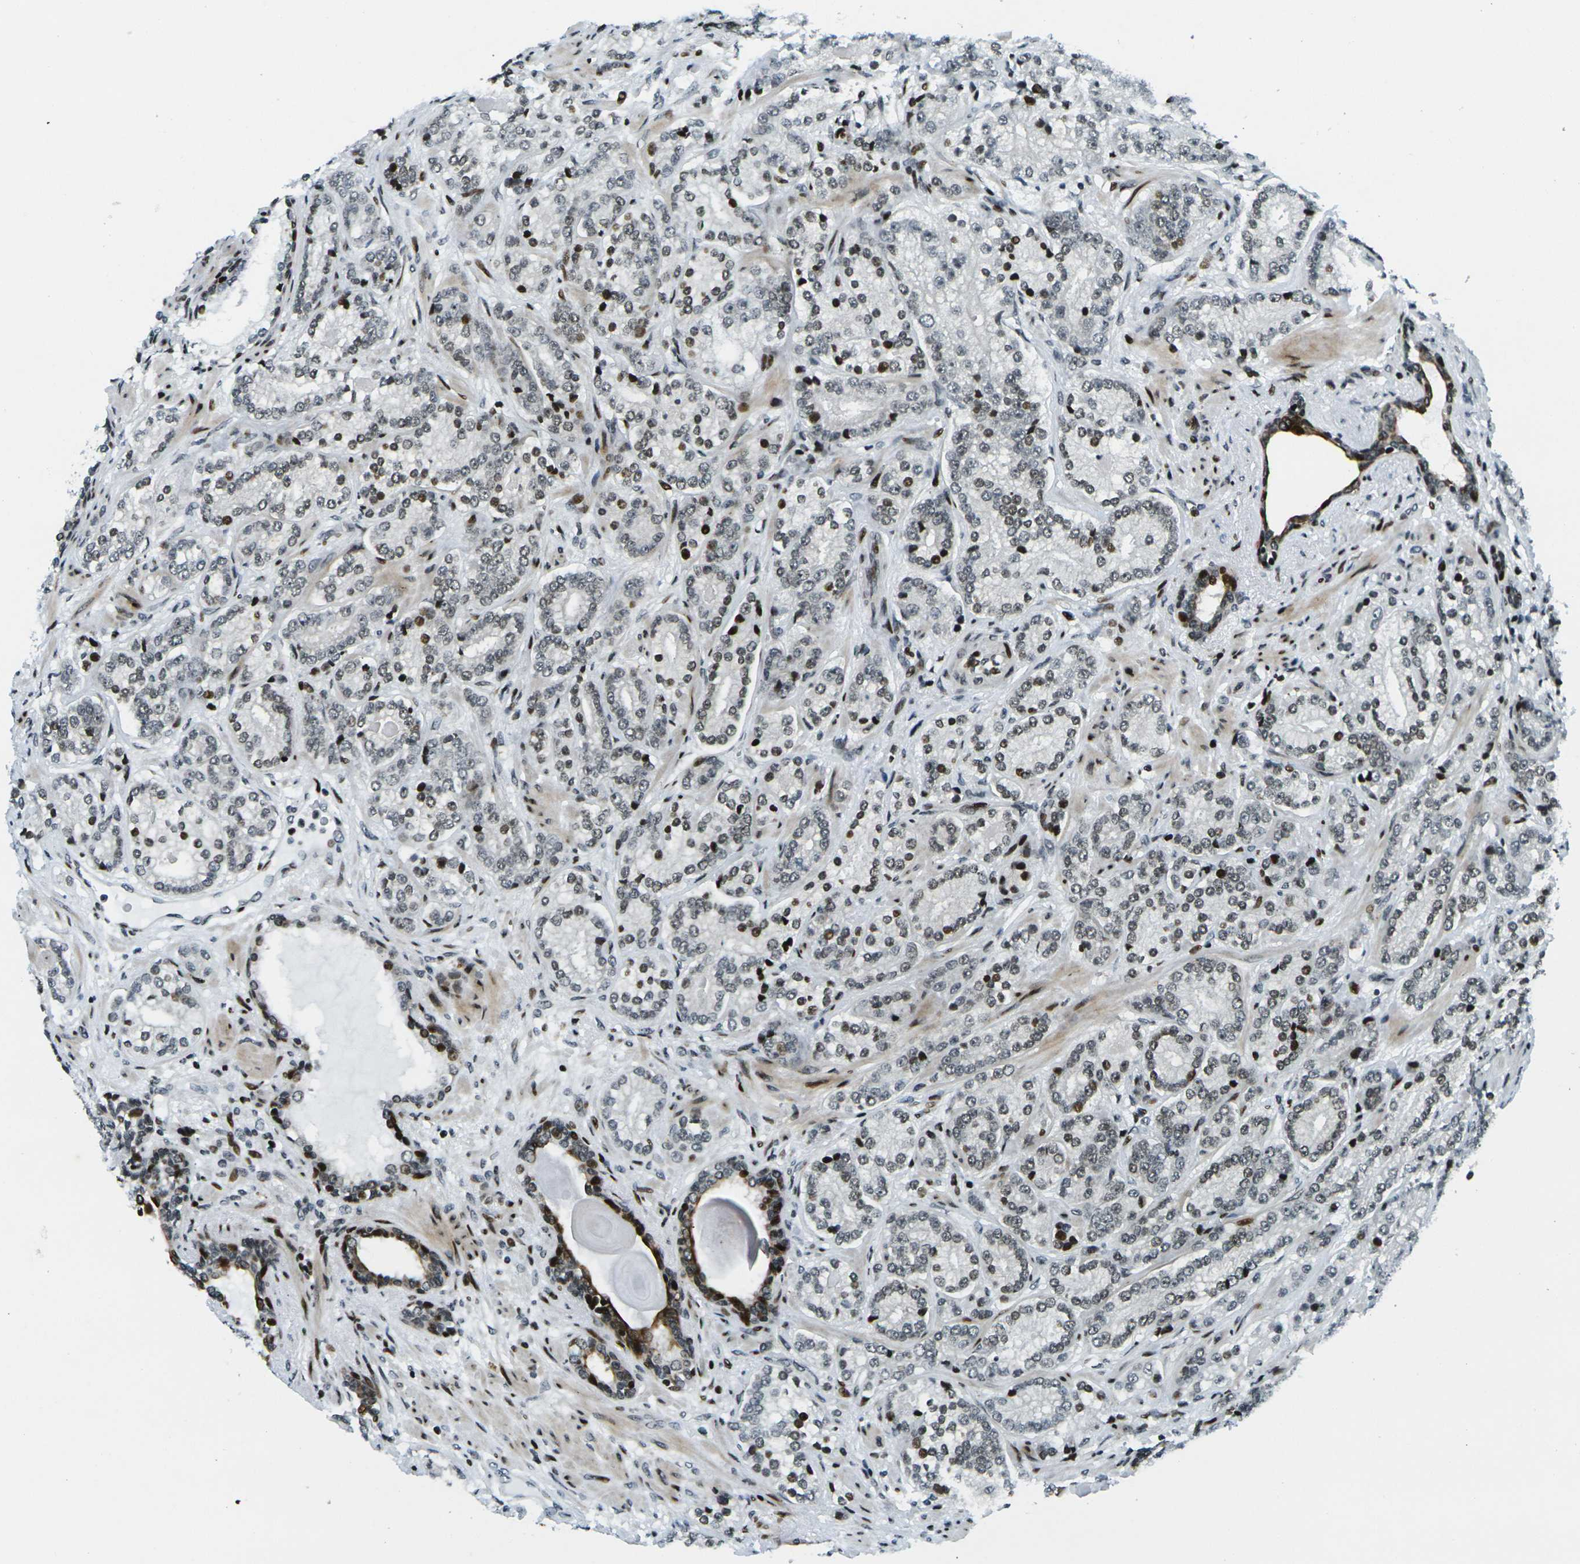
{"staining": {"intensity": "moderate", "quantity": "25%-75%", "location": "nuclear"}, "tissue": "prostate cancer", "cell_type": "Tumor cells", "image_type": "cancer", "snomed": [{"axis": "morphology", "description": "Adenocarcinoma, High grade"}, {"axis": "topography", "description": "Prostate"}], "caption": "A brown stain highlights moderate nuclear staining of a protein in human prostate cancer tumor cells.", "gene": "H3-3A", "patient": {"sex": "male", "age": 61}}